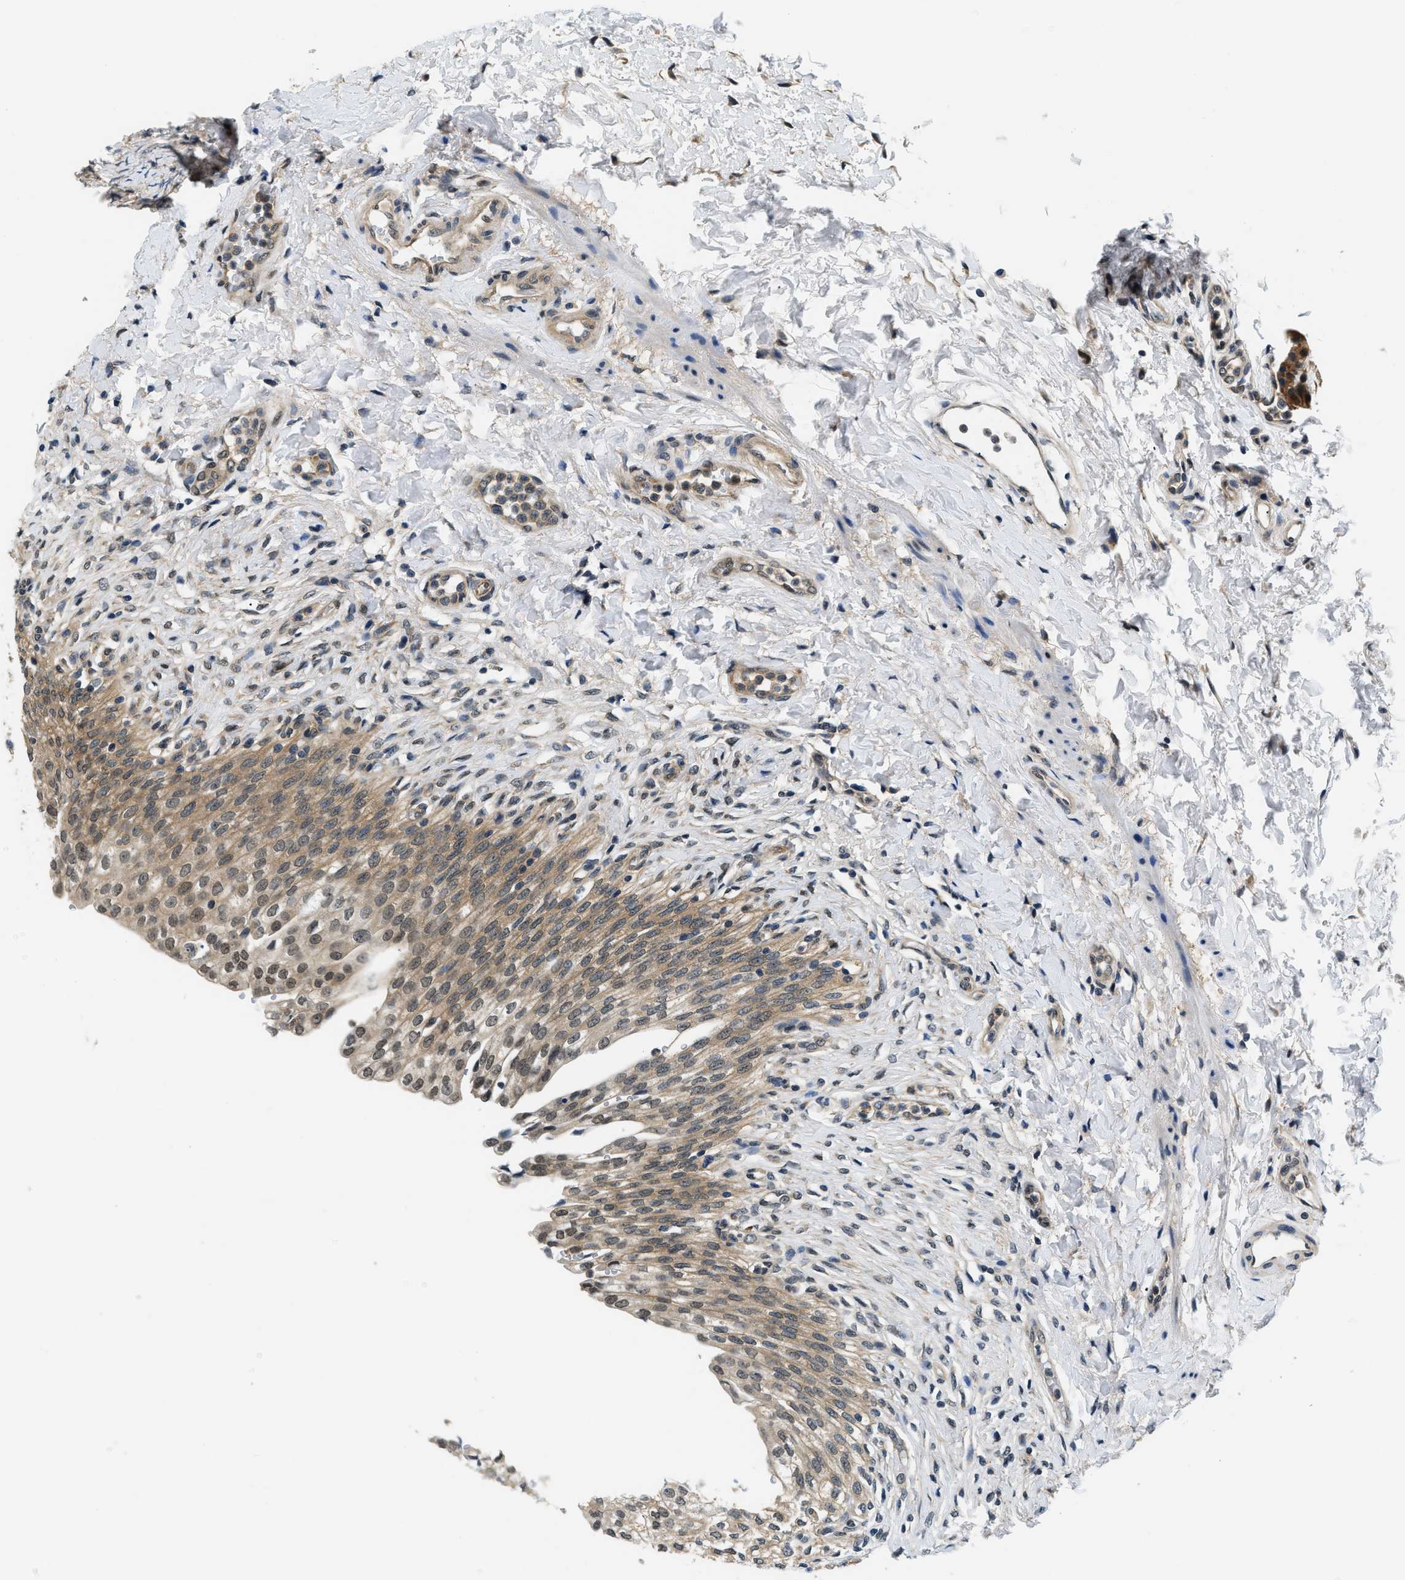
{"staining": {"intensity": "moderate", "quantity": ">75%", "location": "cytoplasmic/membranous"}, "tissue": "urinary bladder", "cell_type": "Urothelial cells", "image_type": "normal", "snomed": [{"axis": "morphology", "description": "Urothelial carcinoma, High grade"}, {"axis": "topography", "description": "Urinary bladder"}], "caption": "Protein analysis of unremarkable urinary bladder displays moderate cytoplasmic/membranous staining in about >75% of urothelial cells.", "gene": "SMAD4", "patient": {"sex": "male", "age": 46}}